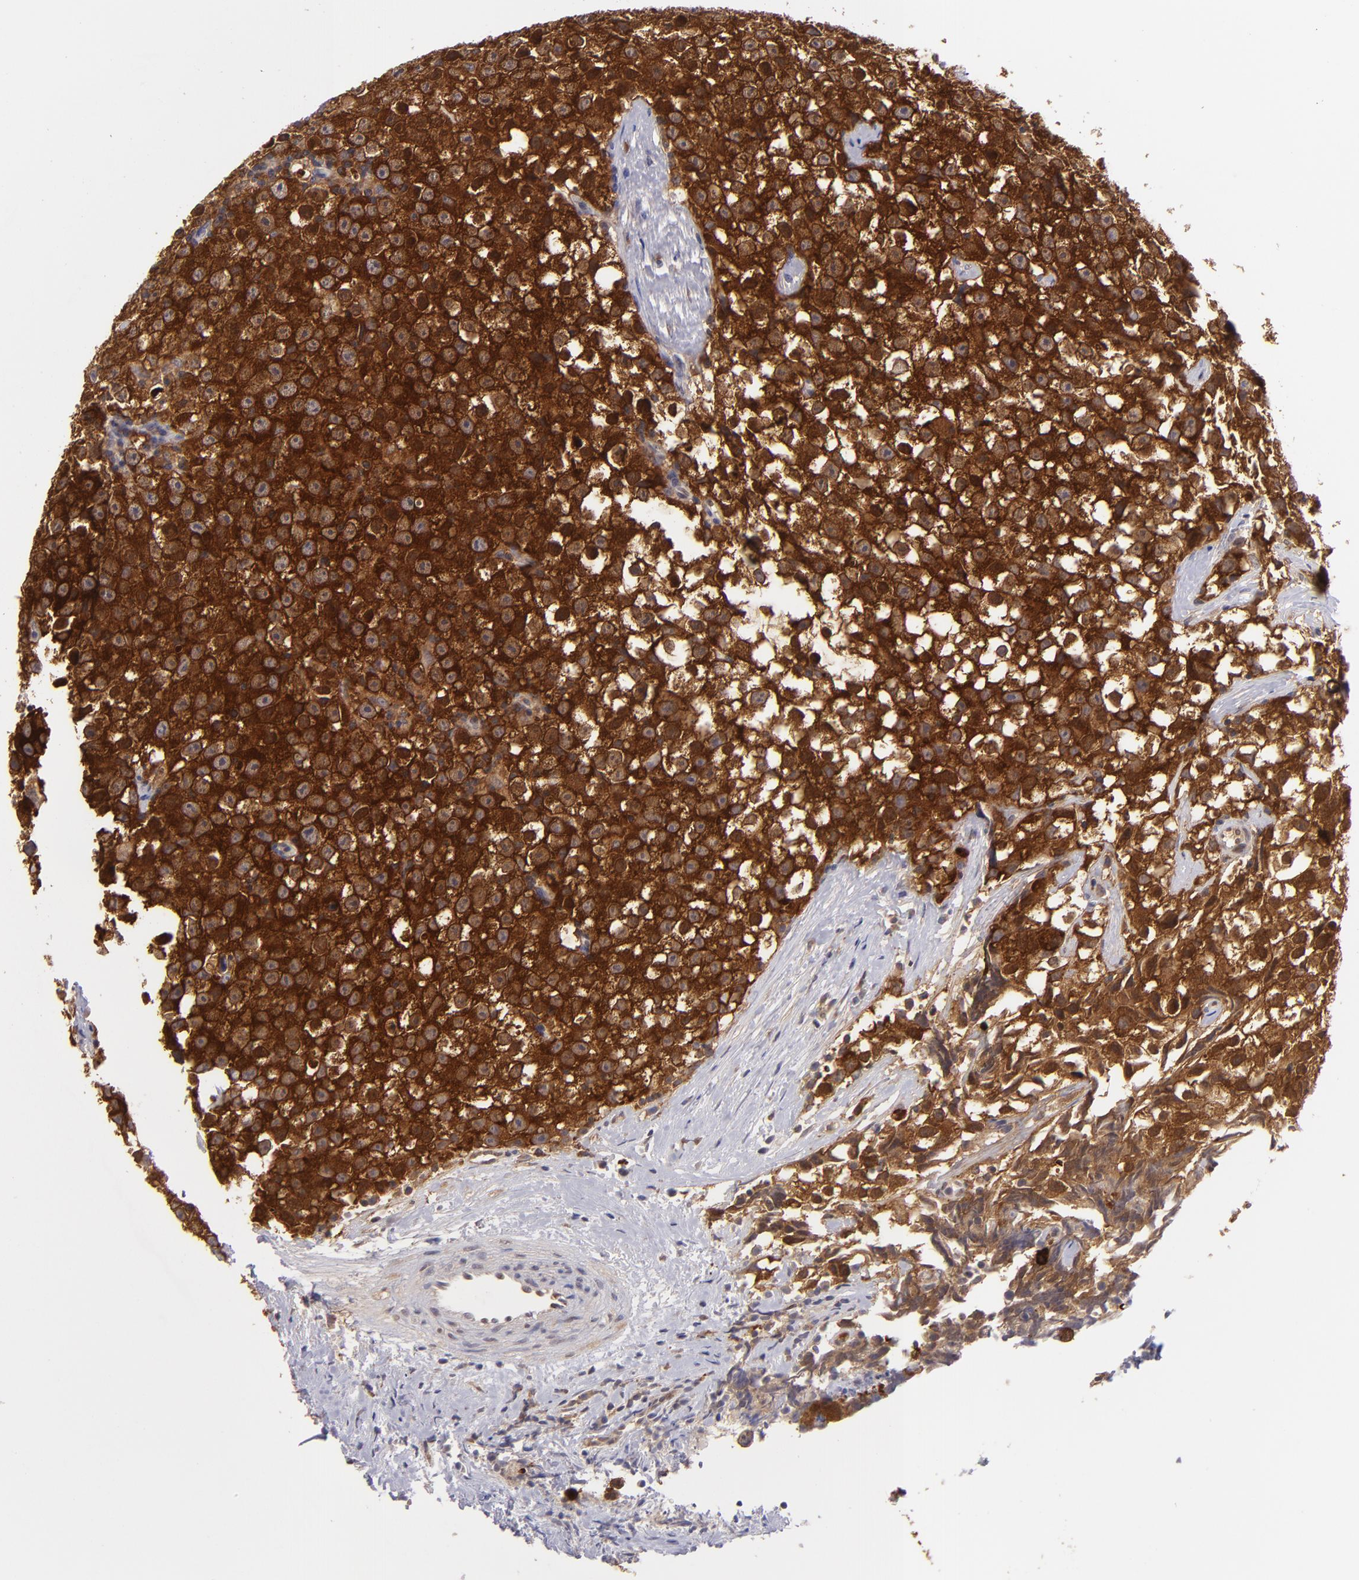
{"staining": {"intensity": "strong", "quantity": ">75%", "location": "cytoplasmic/membranous"}, "tissue": "testis cancer", "cell_type": "Tumor cells", "image_type": "cancer", "snomed": [{"axis": "morphology", "description": "Seminoma, NOS"}, {"axis": "topography", "description": "Testis"}], "caption": "IHC (DAB) staining of testis seminoma exhibits strong cytoplasmic/membranous protein staining in approximately >75% of tumor cells. Immunohistochemistry (ihc) stains the protein of interest in brown and the nuclei are stained blue.", "gene": "PTPN13", "patient": {"sex": "male", "age": 35}}